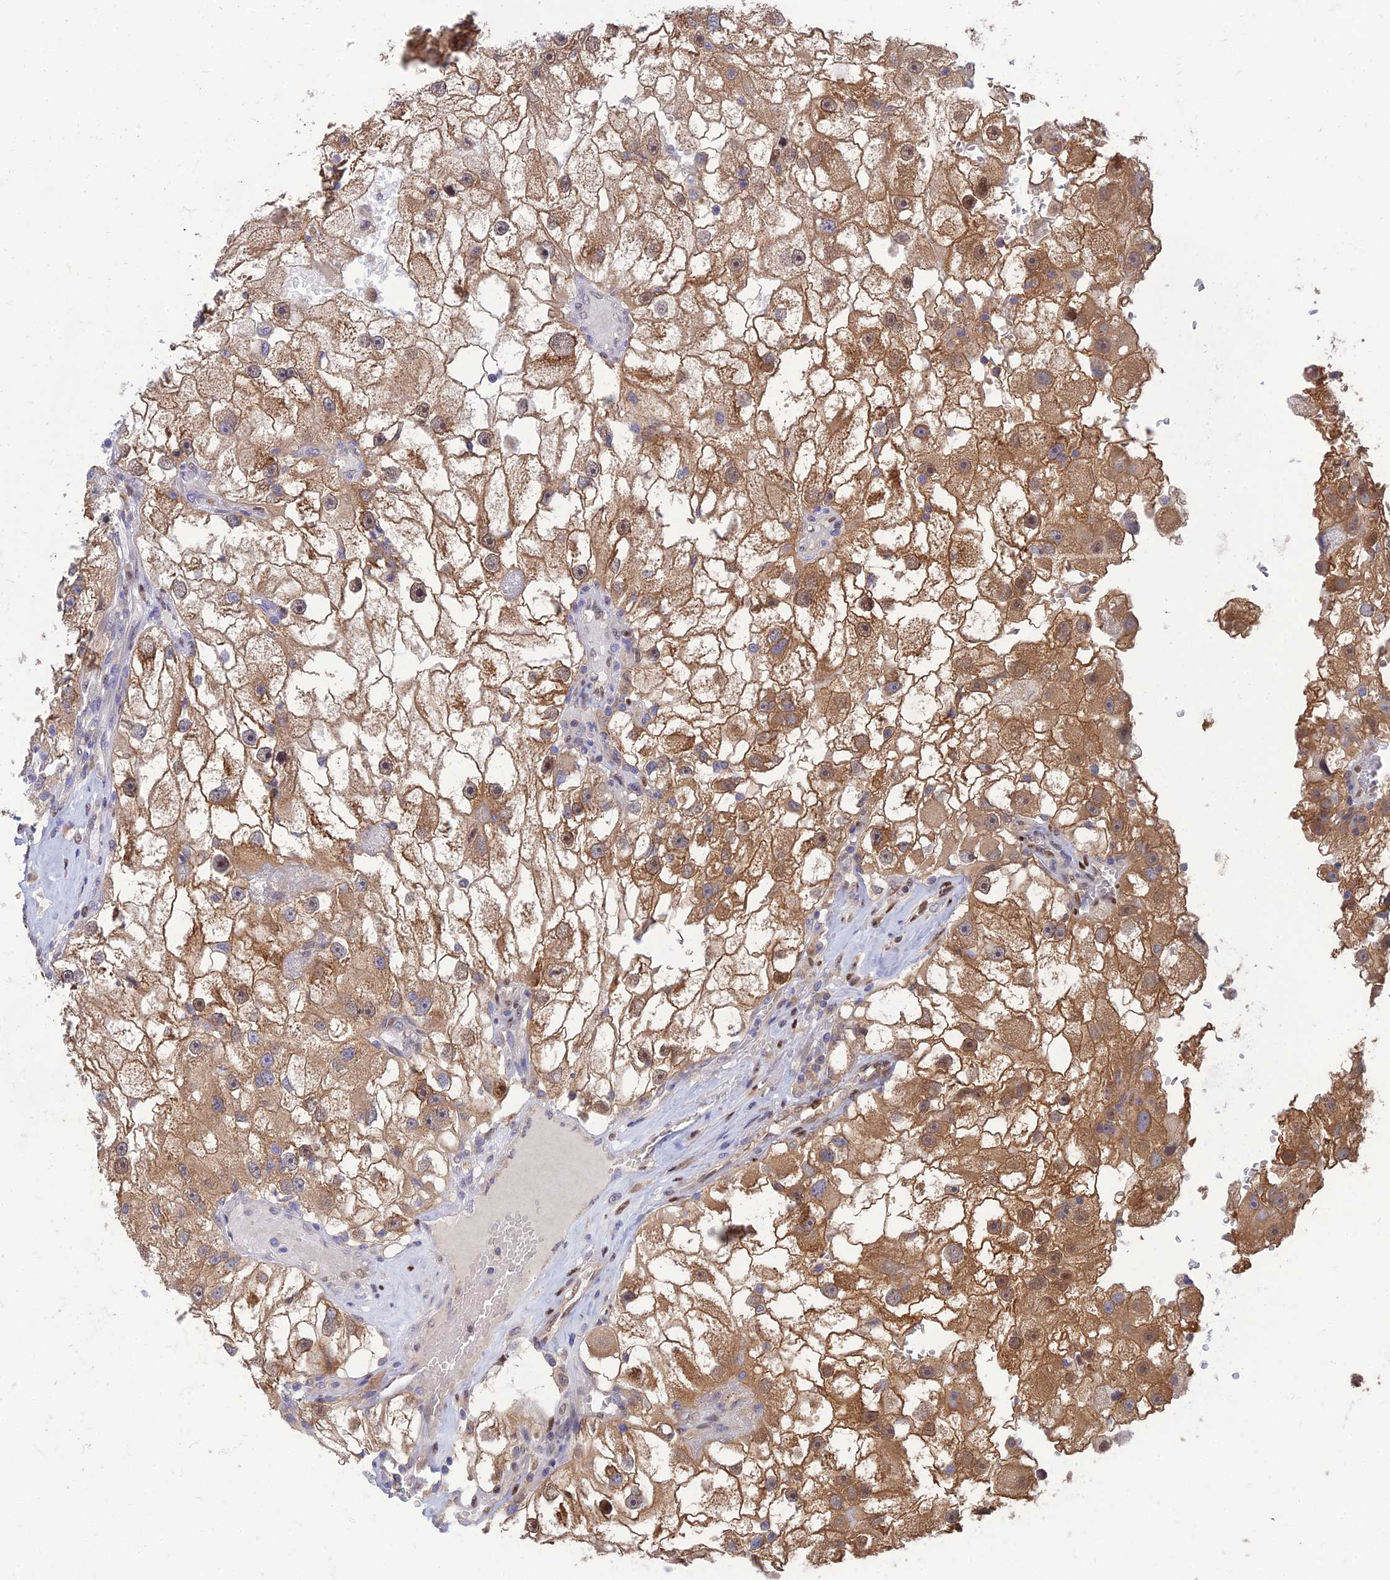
{"staining": {"intensity": "moderate", "quantity": ">75%", "location": "cytoplasmic/membranous,nuclear"}, "tissue": "renal cancer", "cell_type": "Tumor cells", "image_type": "cancer", "snomed": [{"axis": "morphology", "description": "Adenocarcinoma, NOS"}, {"axis": "topography", "description": "Kidney"}], "caption": "An image of renal adenocarcinoma stained for a protein reveals moderate cytoplasmic/membranous and nuclear brown staining in tumor cells.", "gene": "DNPEP", "patient": {"sex": "male", "age": 63}}